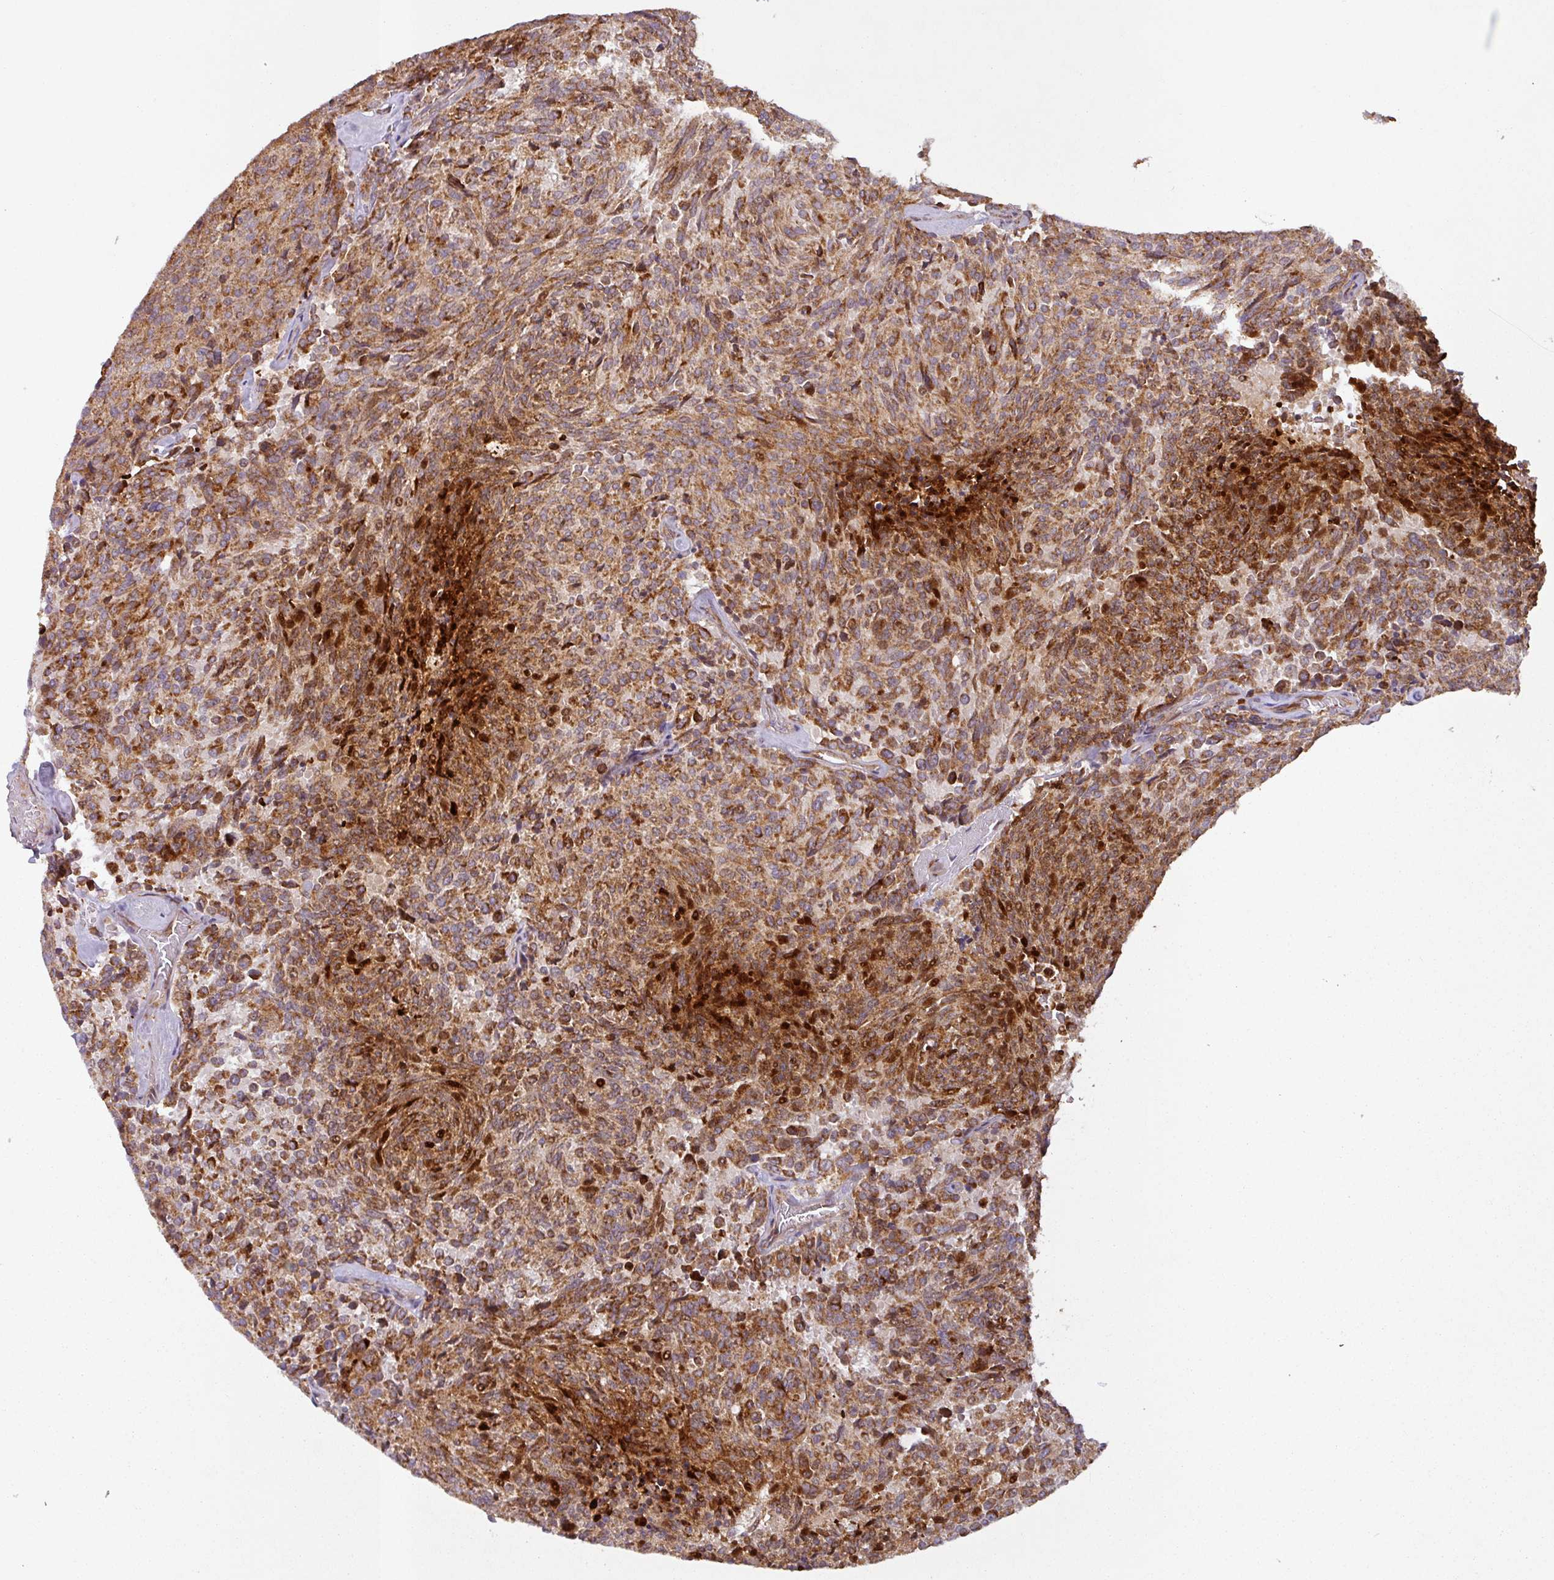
{"staining": {"intensity": "moderate", "quantity": ">75%", "location": "cytoplasmic/membranous"}, "tissue": "carcinoid", "cell_type": "Tumor cells", "image_type": "cancer", "snomed": [{"axis": "morphology", "description": "Carcinoid, malignant, NOS"}, {"axis": "topography", "description": "Pancreas"}], "caption": "This histopathology image exhibits carcinoid stained with IHC to label a protein in brown. The cytoplasmic/membranous of tumor cells show moderate positivity for the protein. Nuclei are counter-stained blue.", "gene": "GPD2", "patient": {"sex": "female", "age": 54}}